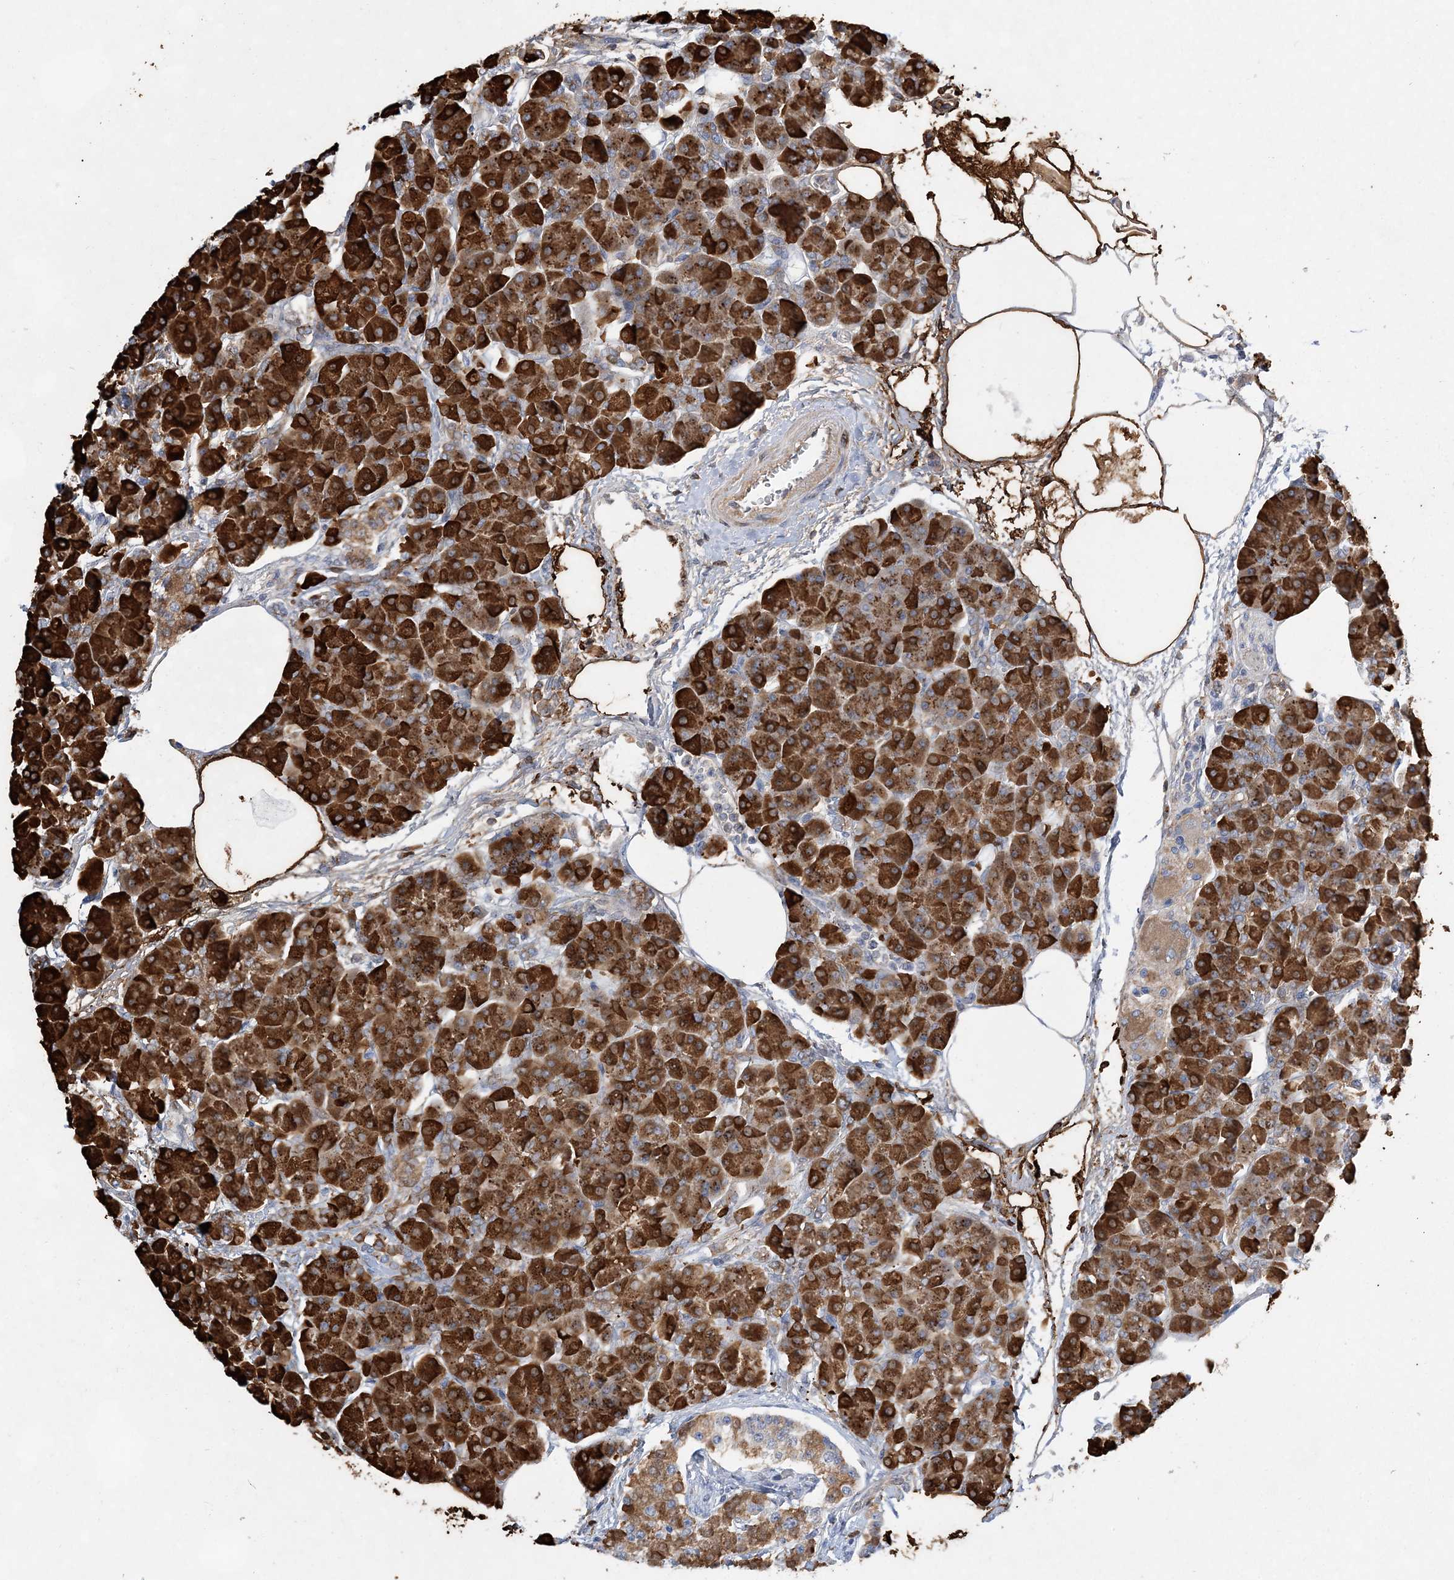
{"staining": {"intensity": "strong", "quantity": ">75%", "location": "cytoplasmic/membranous"}, "tissue": "pancreas", "cell_type": "Exocrine glandular cells", "image_type": "normal", "snomed": [{"axis": "morphology", "description": "Normal tissue, NOS"}, {"axis": "topography", "description": "Pancreas"}], "caption": "Pancreas stained with DAB immunohistochemistry (IHC) displays high levels of strong cytoplasmic/membranous staining in about >75% of exocrine glandular cells.", "gene": "TRAPPC13", "patient": {"sex": "female", "age": 70}}